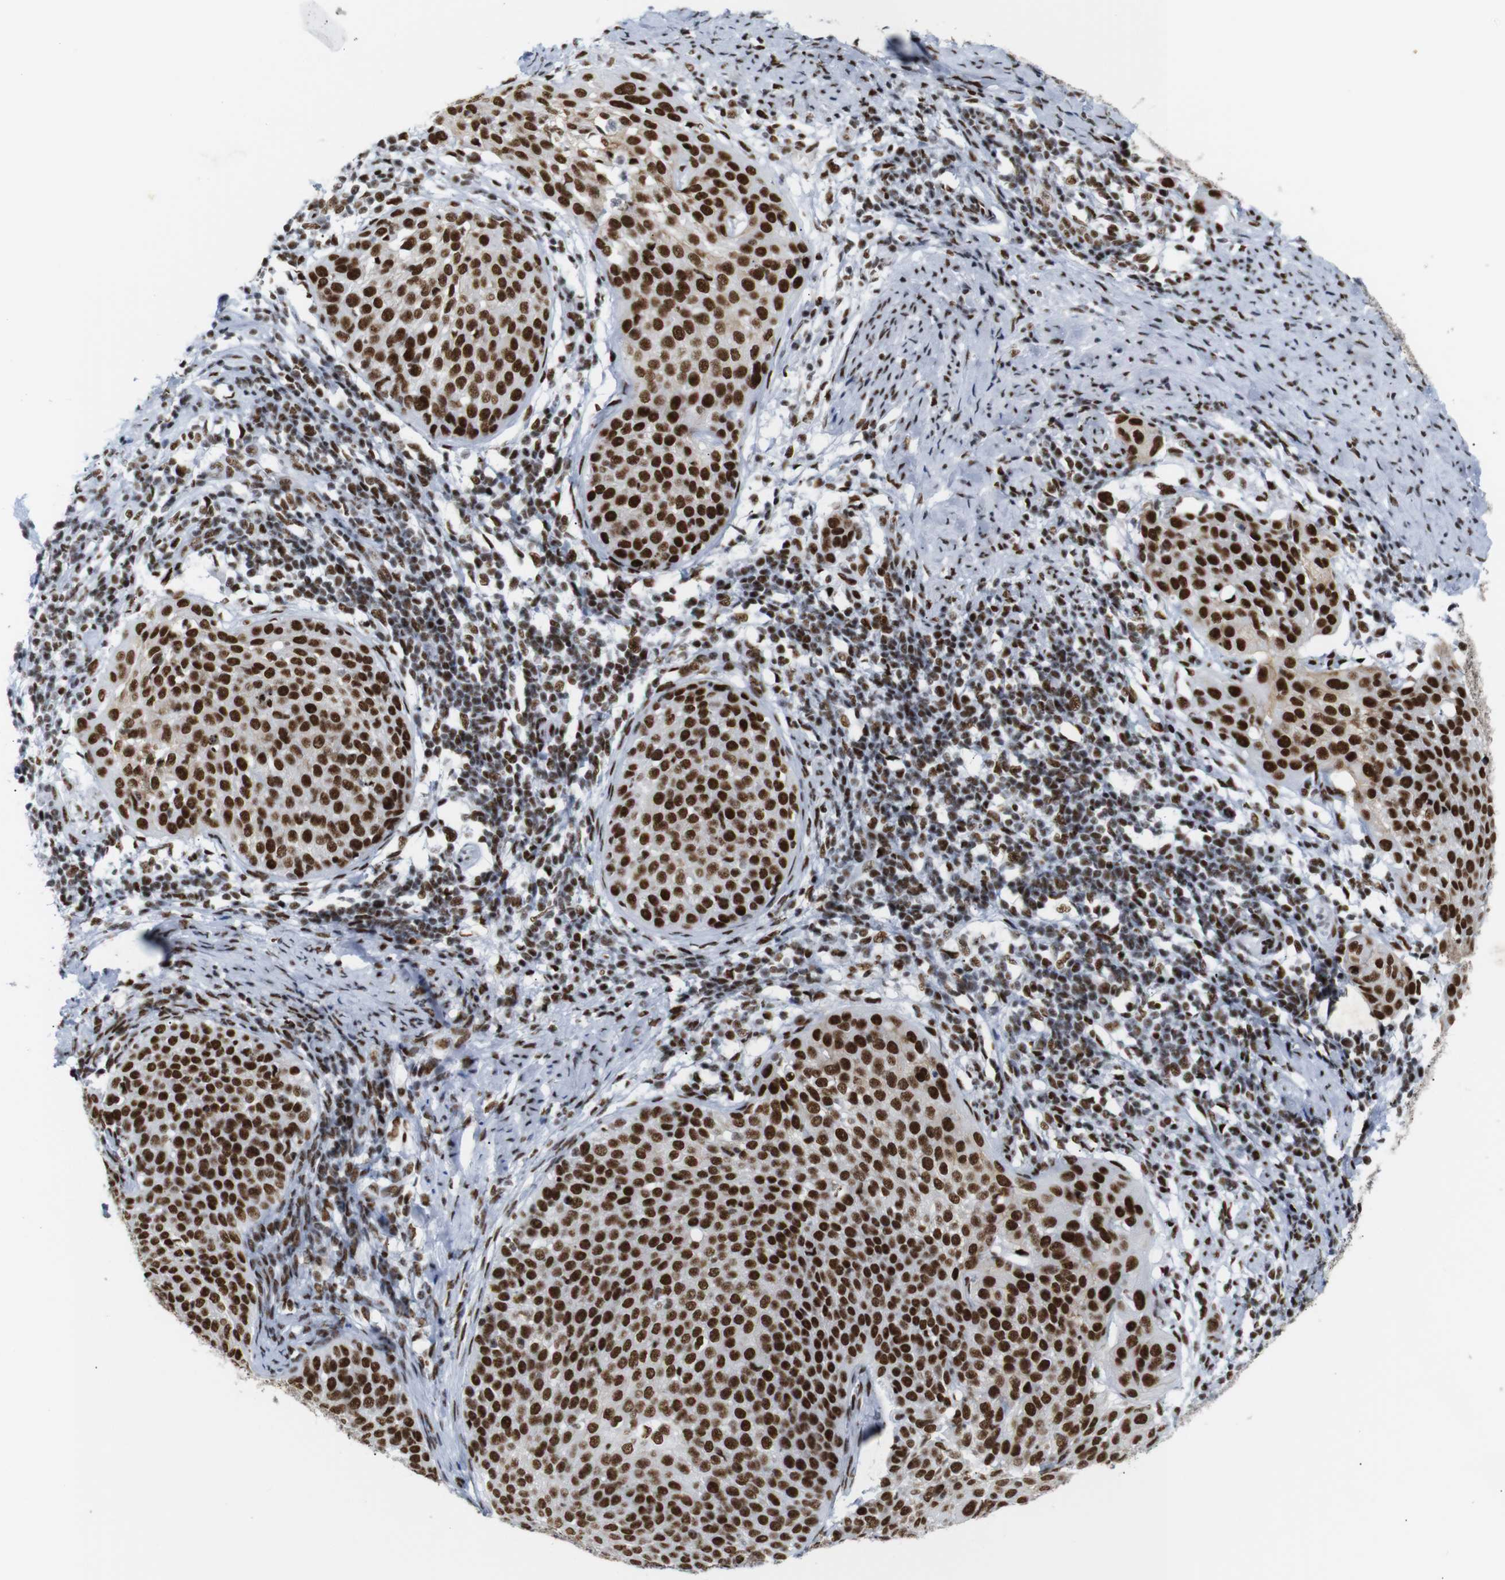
{"staining": {"intensity": "strong", "quantity": ">75%", "location": "nuclear"}, "tissue": "cervical cancer", "cell_type": "Tumor cells", "image_type": "cancer", "snomed": [{"axis": "morphology", "description": "Squamous cell carcinoma, NOS"}, {"axis": "topography", "description": "Cervix"}], "caption": "A high amount of strong nuclear positivity is present in approximately >75% of tumor cells in cervical cancer tissue.", "gene": "TRA2B", "patient": {"sex": "female", "age": 51}}